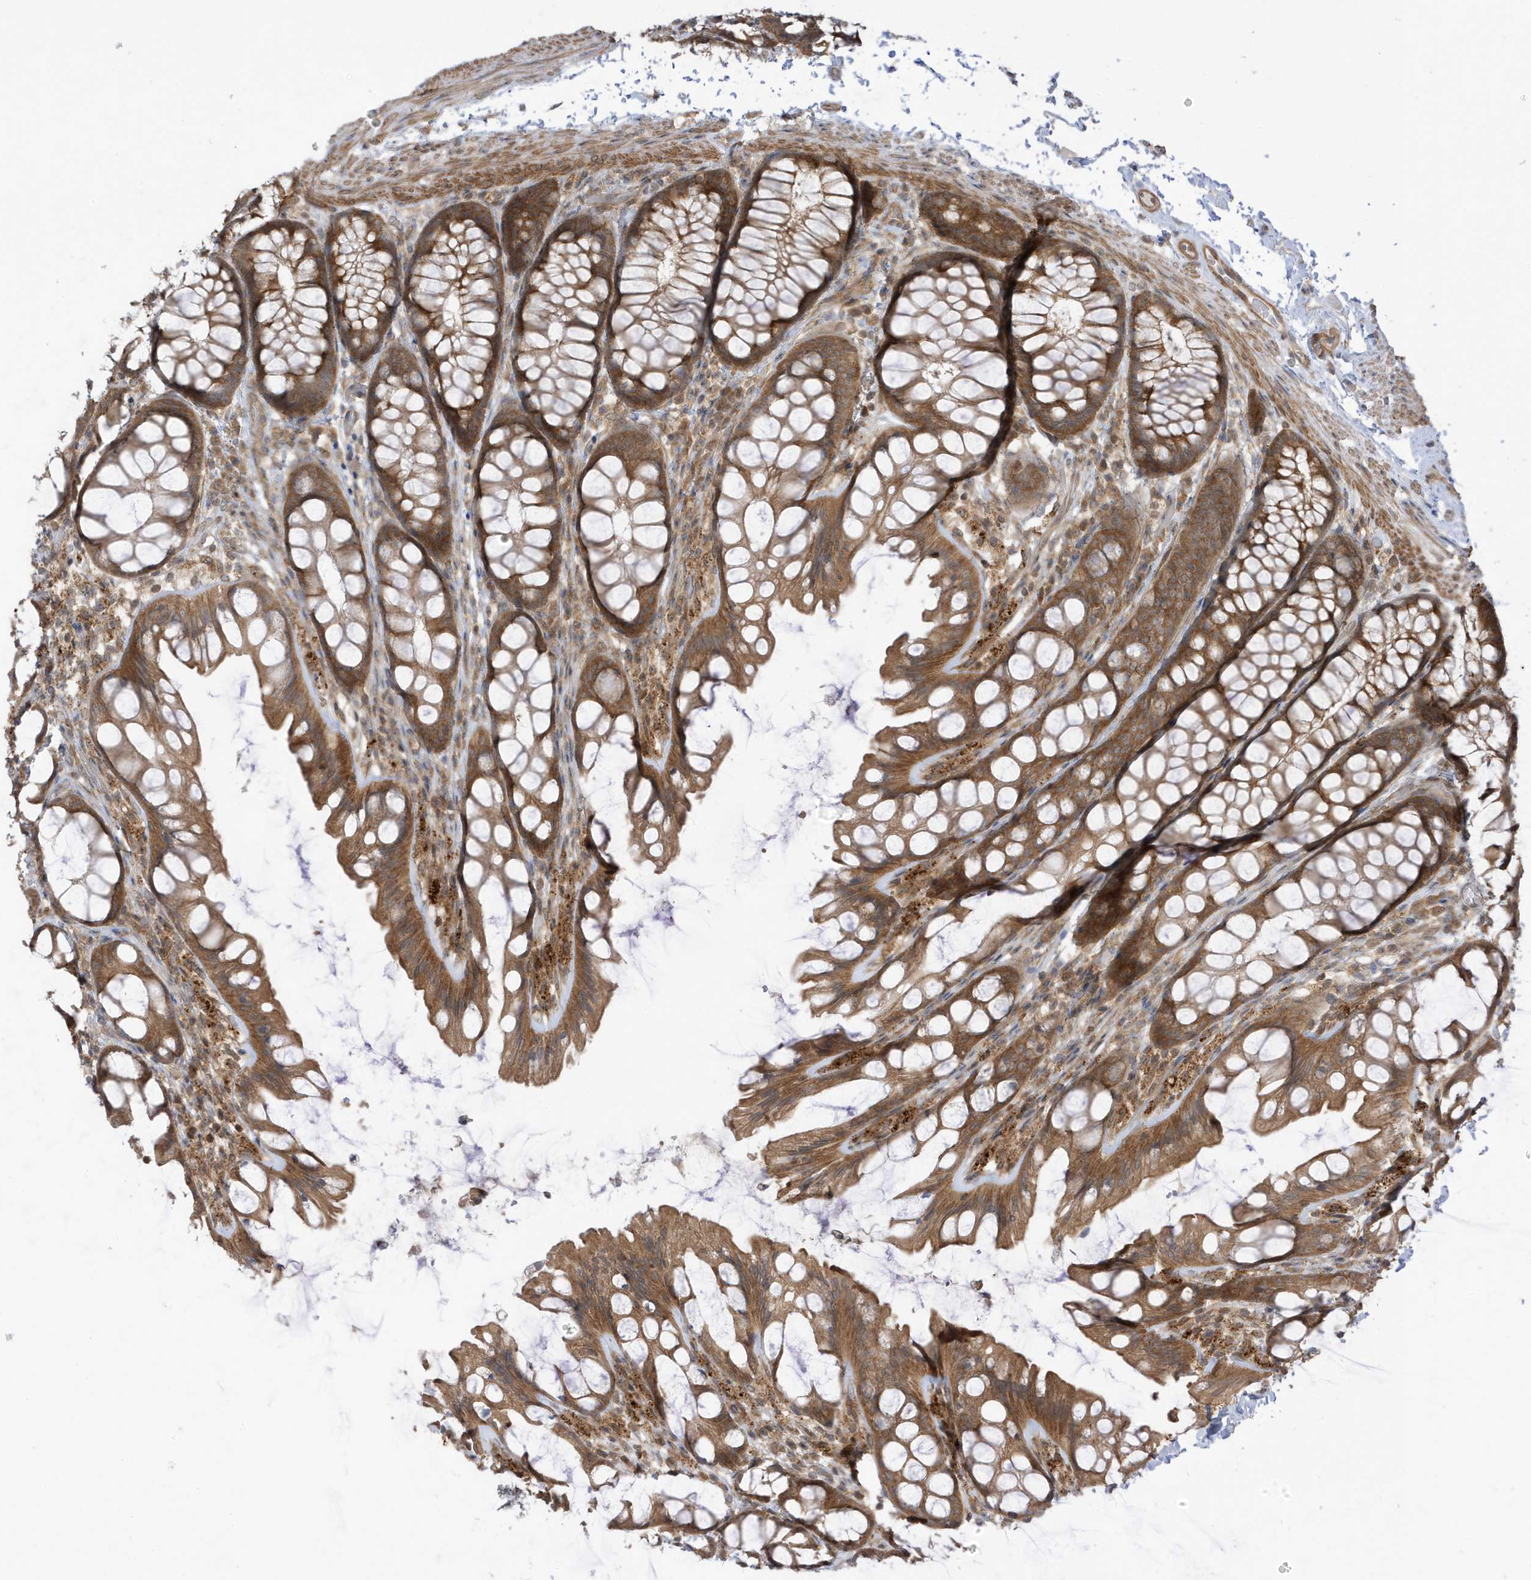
{"staining": {"intensity": "moderate", "quantity": ">75%", "location": "cytoplasmic/membranous"}, "tissue": "colon", "cell_type": "Endothelial cells", "image_type": "normal", "snomed": [{"axis": "morphology", "description": "Normal tissue, NOS"}, {"axis": "topography", "description": "Colon"}], "caption": "Endothelial cells exhibit medium levels of moderate cytoplasmic/membranous positivity in about >75% of cells in benign colon. The staining was performed using DAB (3,3'-diaminobenzidine) to visualize the protein expression in brown, while the nuclei were stained in blue with hematoxylin (Magnification: 20x).", "gene": "DHX36", "patient": {"sex": "male", "age": 47}}